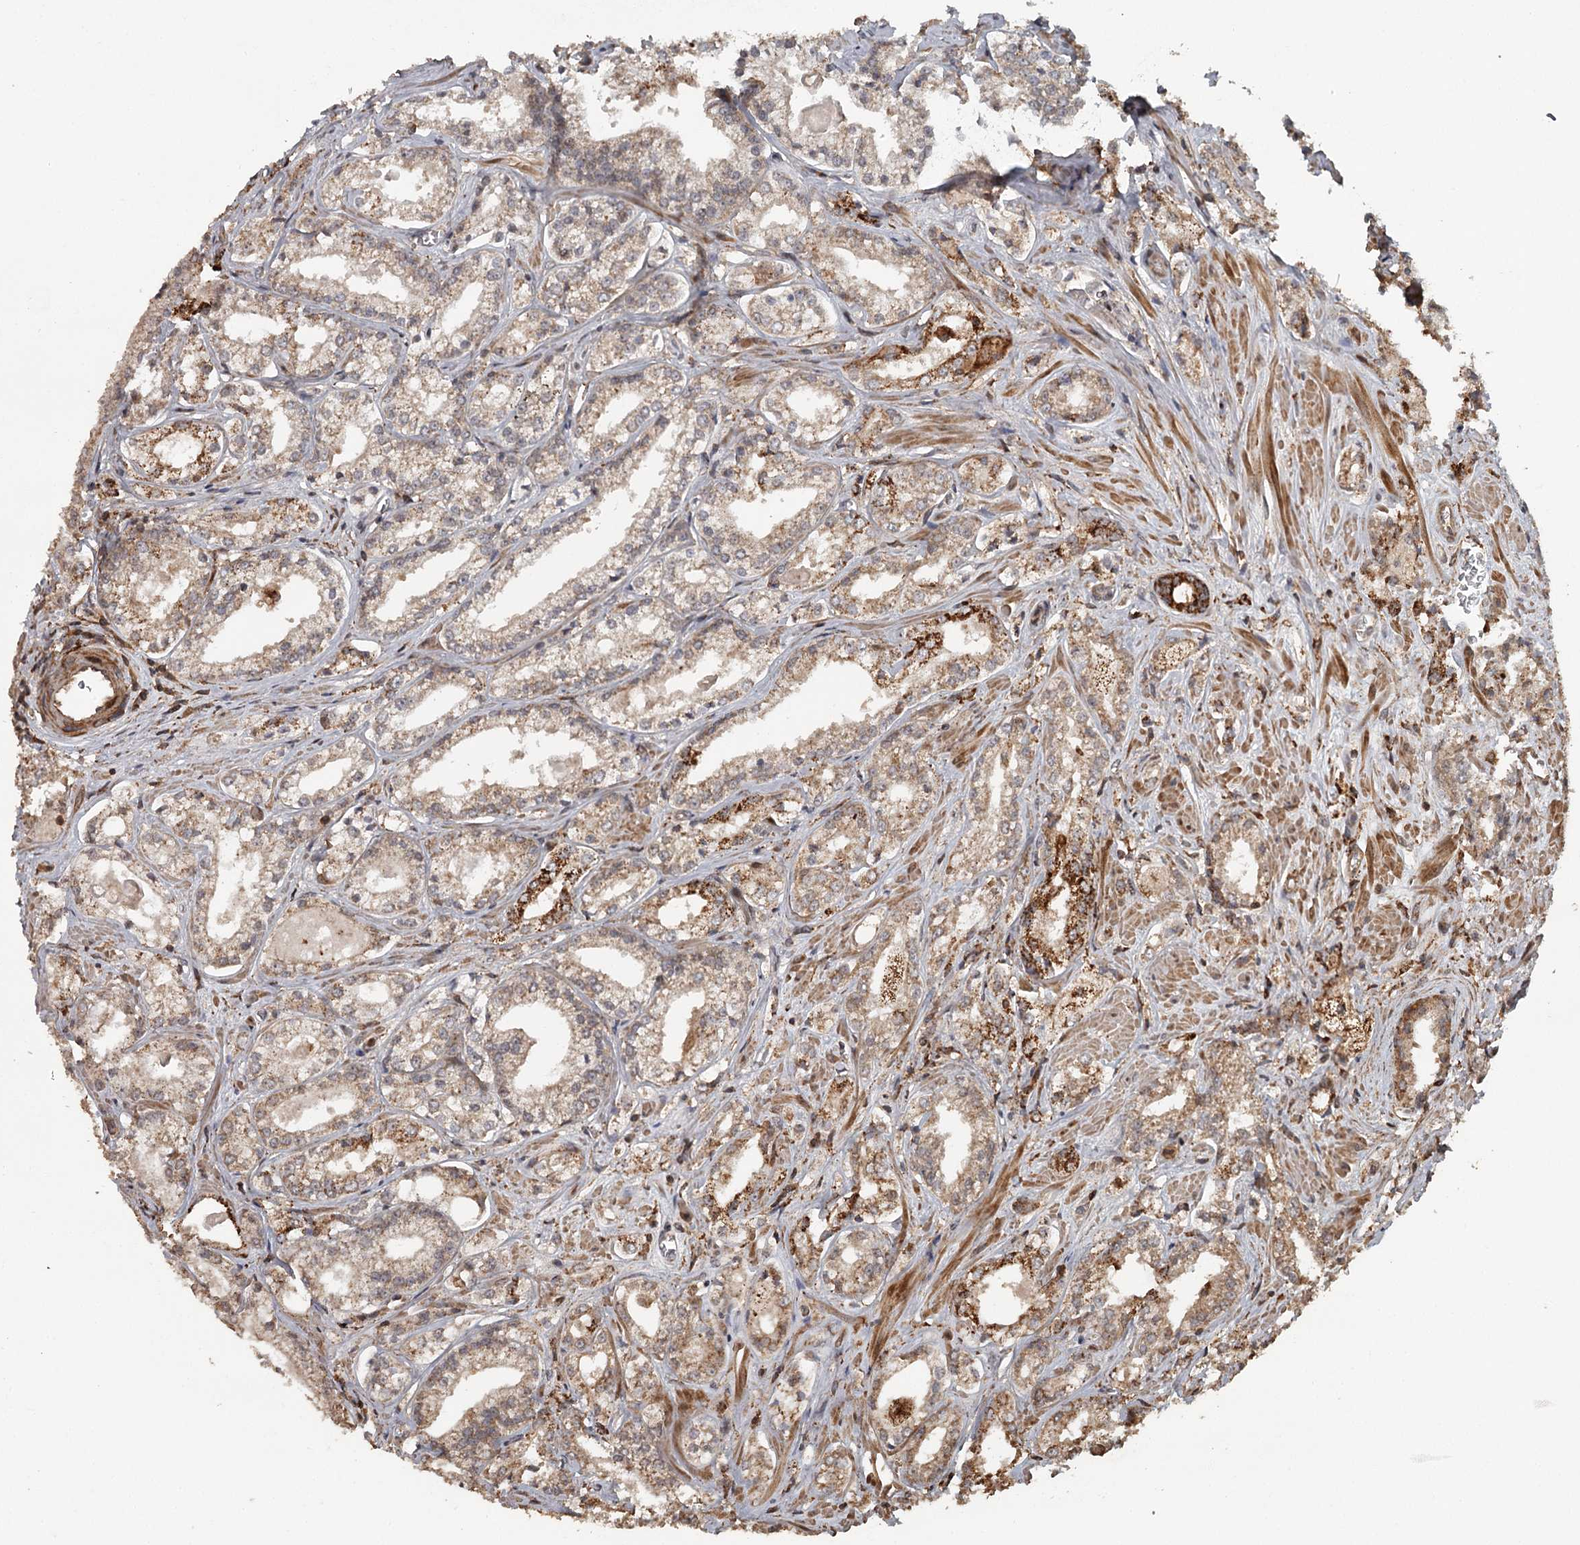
{"staining": {"intensity": "moderate", "quantity": "25%-75%", "location": "cytoplasmic/membranous"}, "tissue": "prostate cancer", "cell_type": "Tumor cells", "image_type": "cancer", "snomed": [{"axis": "morphology", "description": "Adenocarcinoma, Low grade"}, {"axis": "topography", "description": "Prostate"}], "caption": "There is medium levels of moderate cytoplasmic/membranous staining in tumor cells of prostate adenocarcinoma (low-grade), as demonstrated by immunohistochemical staining (brown color).", "gene": "FAXC", "patient": {"sex": "male", "age": 47}}